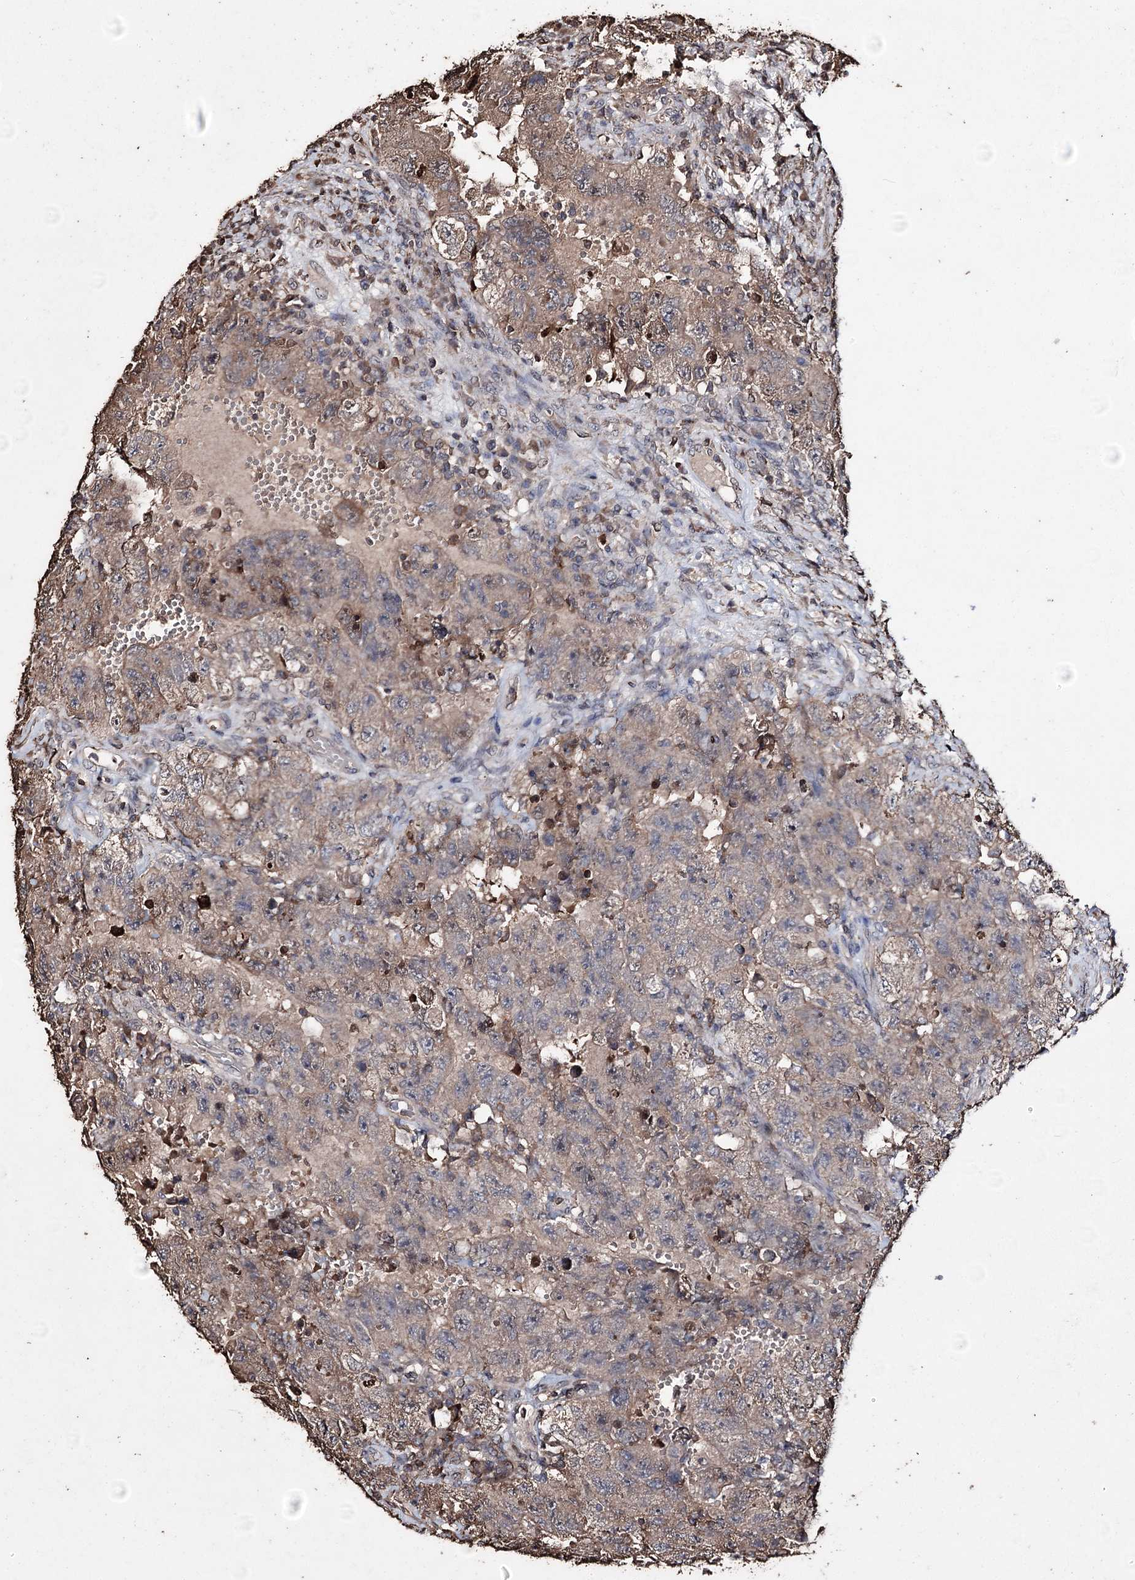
{"staining": {"intensity": "weak", "quantity": "25%-75%", "location": "cytoplasmic/membranous"}, "tissue": "testis cancer", "cell_type": "Tumor cells", "image_type": "cancer", "snomed": [{"axis": "morphology", "description": "Carcinoma, Embryonal, NOS"}, {"axis": "topography", "description": "Testis"}], "caption": "A histopathology image showing weak cytoplasmic/membranous staining in about 25%-75% of tumor cells in testis embryonal carcinoma, as visualized by brown immunohistochemical staining.", "gene": "ZNF662", "patient": {"sex": "male", "age": 26}}